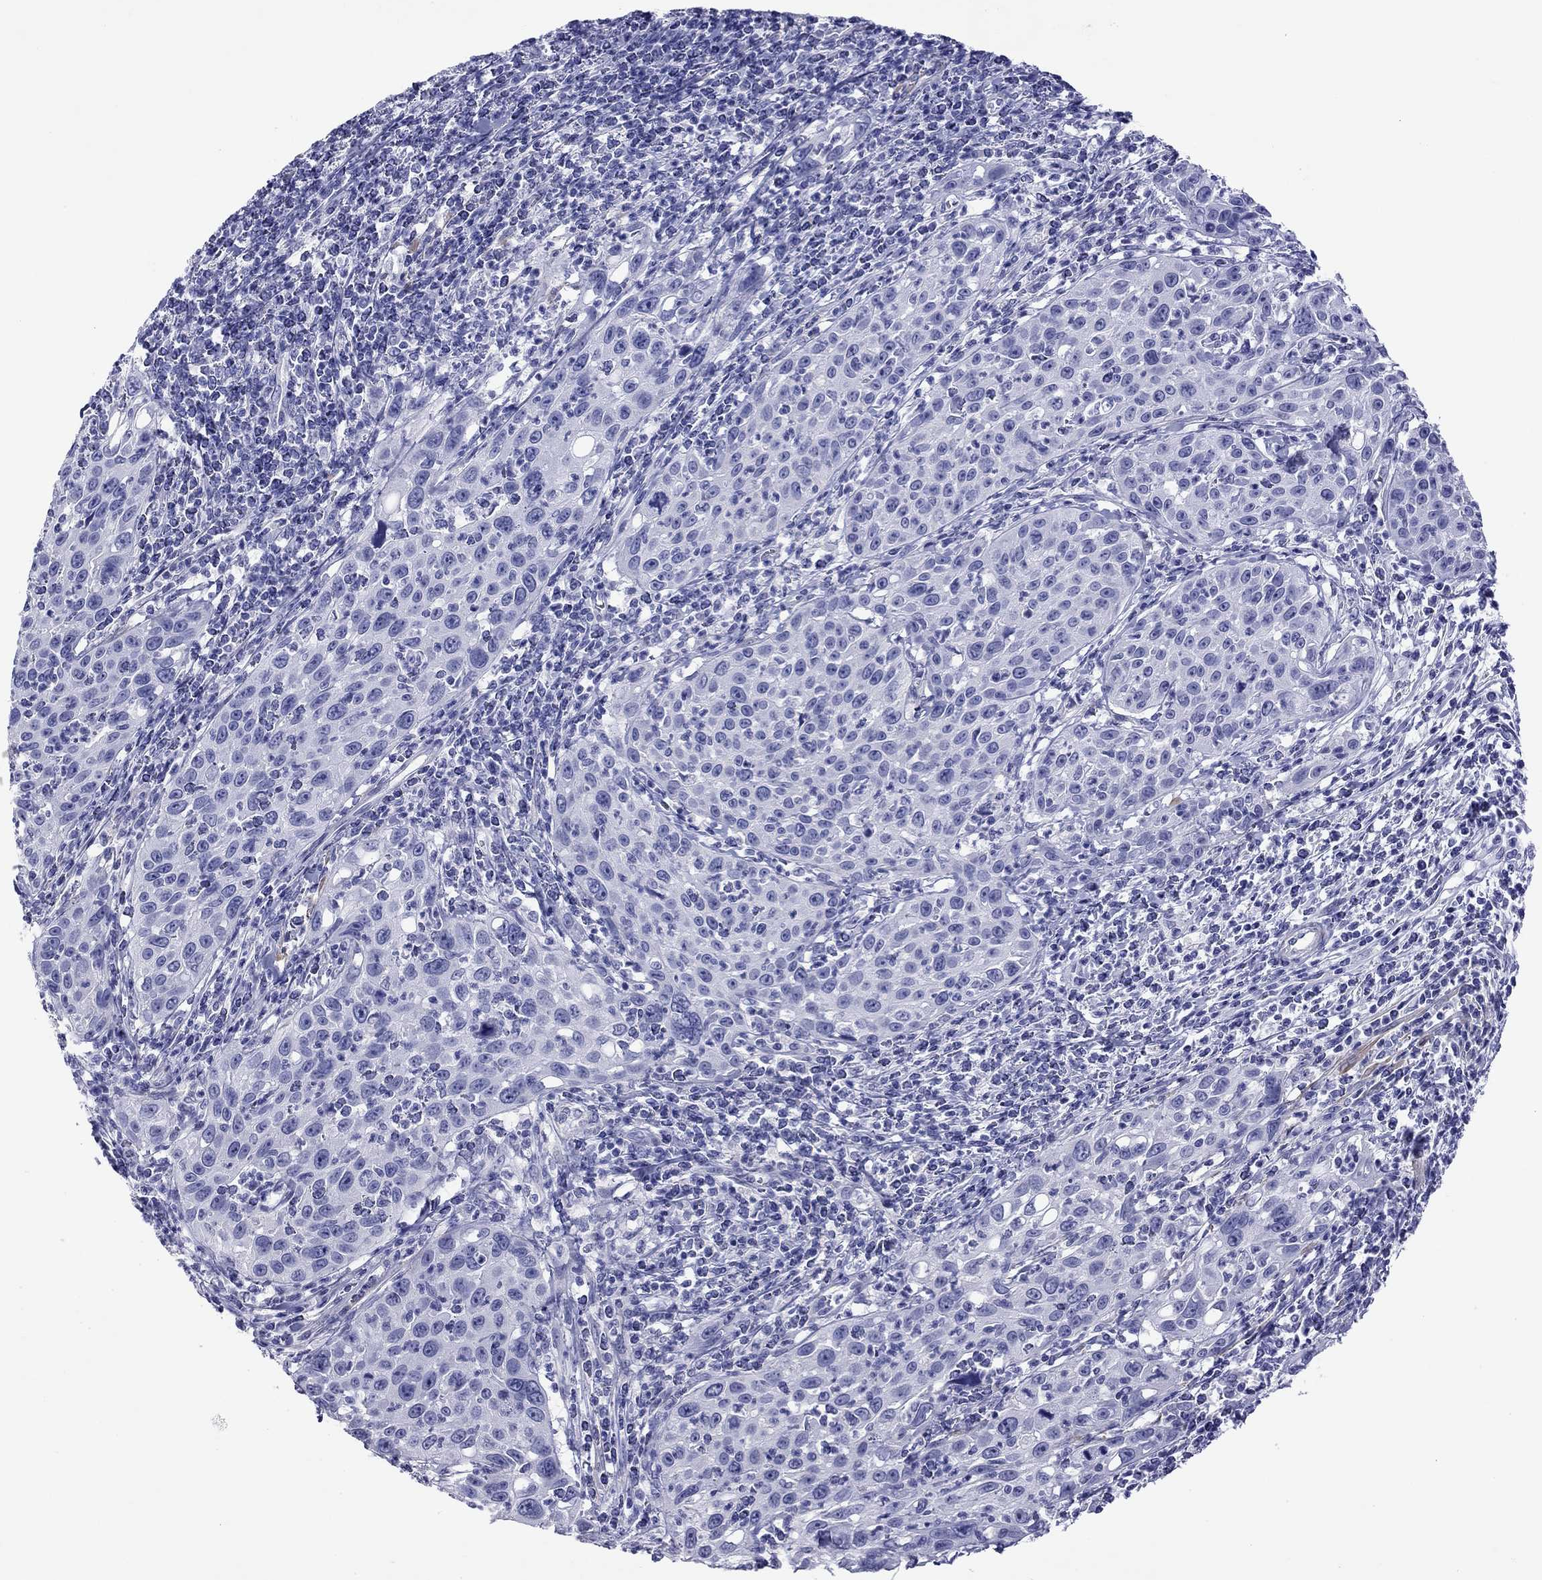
{"staining": {"intensity": "negative", "quantity": "none", "location": "none"}, "tissue": "cervical cancer", "cell_type": "Tumor cells", "image_type": "cancer", "snomed": [{"axis": "morphology", "description": "Squamous cell carcinoma, NOS"}, {"axis": "topography", "description": "Cervix"}], "caption": "Cervical cancer (squamous cell carcinoma) stained for a protein using immunohistochemistry (IHC) exhibits no positivity tumor cells.", "gene": "KIAA2012", "patient": {"sex": "female", "age": 26}}